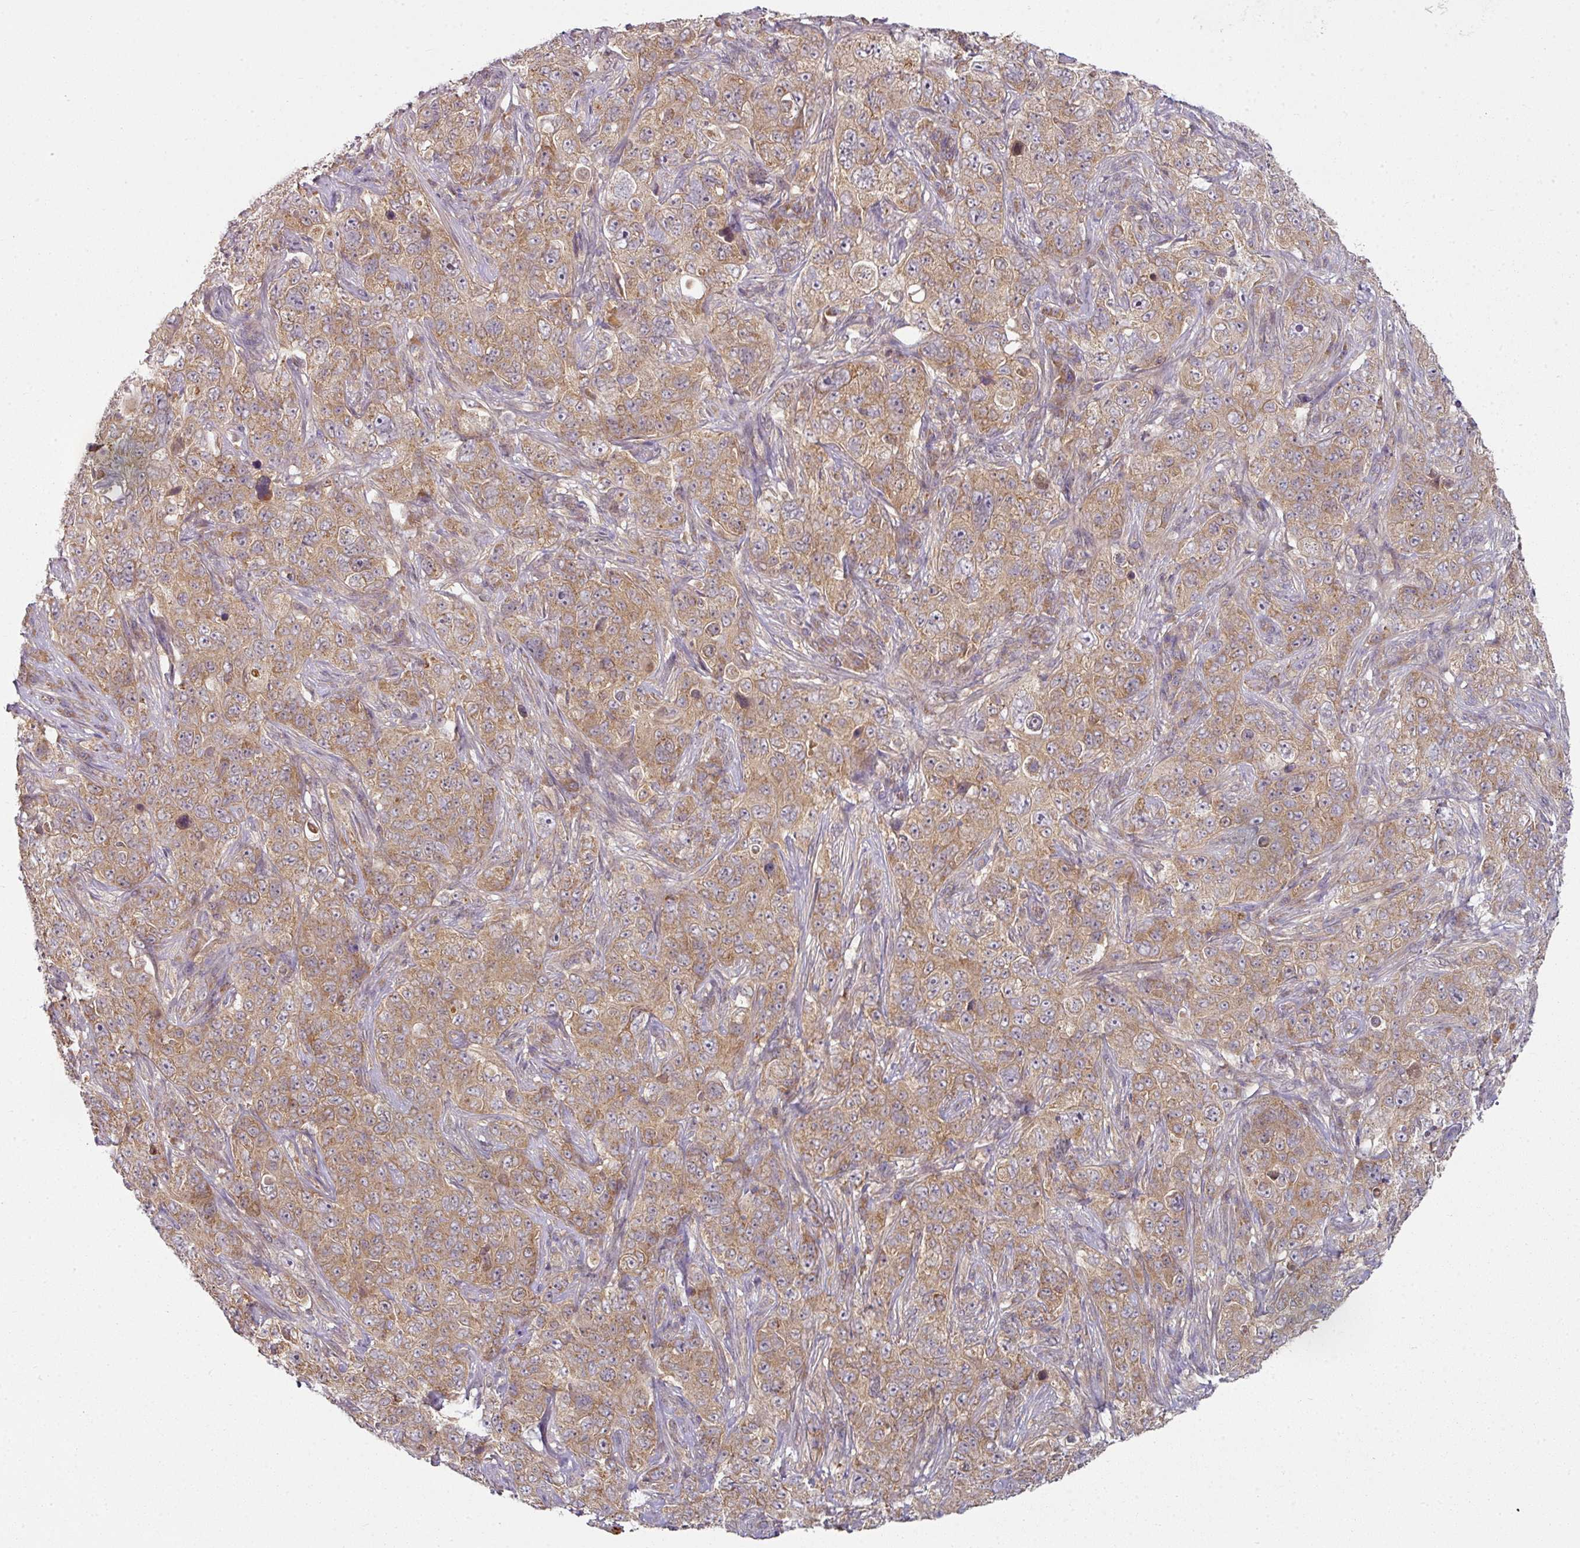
{"staining": {"intensity": "moderate", "quantity": ">75%", "location": "cytoplasmic/membranous"}, "tissue": "pancreatic cancer", "cell_type": "Tumor cells", "image_type": "cancer", "snomed": [{"axis": "morphology", "description": "Adenocarcinoma, NOS"}, {"axis": "topography", "description": "Pancreas"}], "caption": "Protein staining reveals moderate cytoplasmic/membranous positivity in approximately >75% of tumor cells in pancreatic adenocarcinoma. (IHC, brightfield microscopy, high magnification).", "gene": "MAP2K2", "patient": {"sex": "male", "age": 68}}